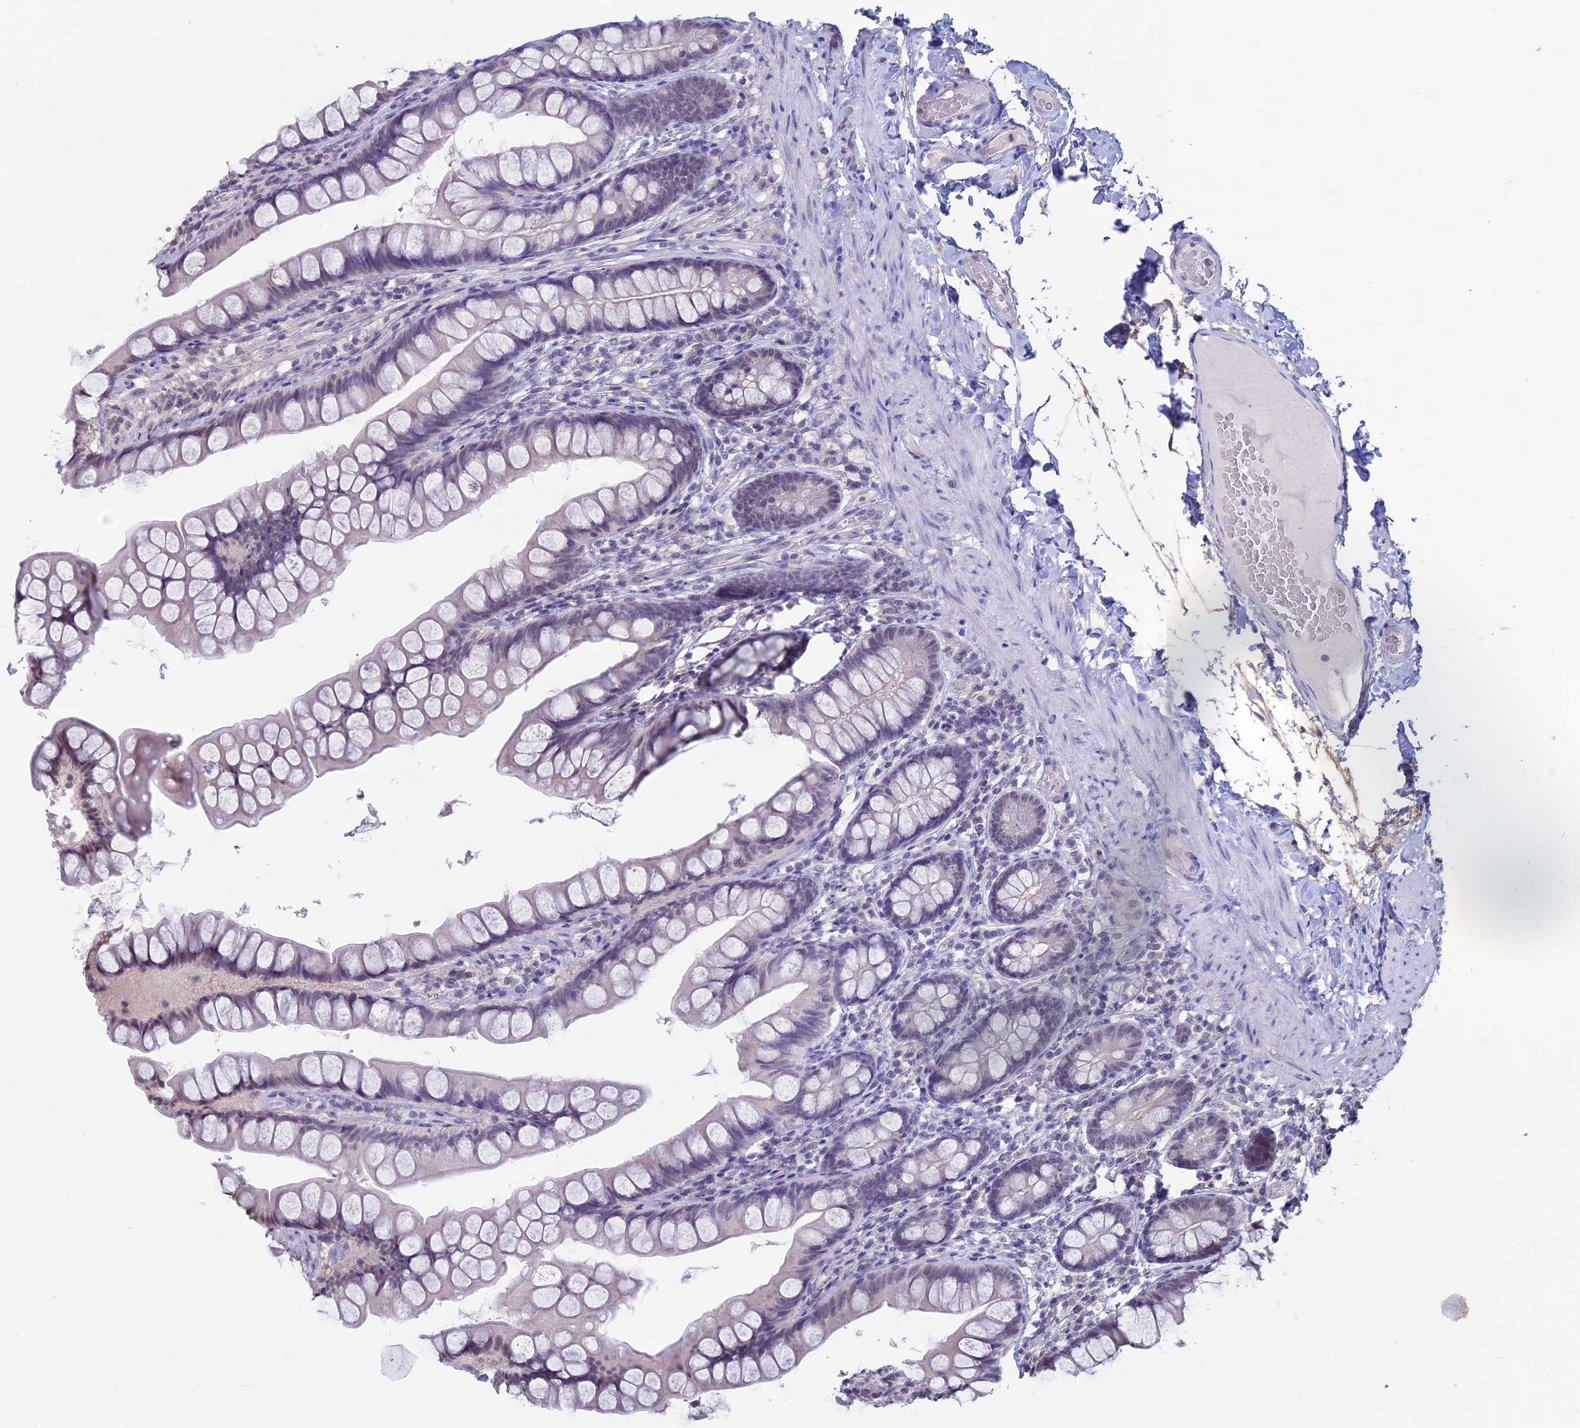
{"staining": {"intensity": "weak", "quantity": "<25%", "location": "nuclear"}, "tissue": "small intestine", "cell_type": "Glandular cells", "image_type": "normal", "snomed": [{"axis": "morphology", "description": "Normal tissue, NOS"}, {"axis": "topography", "description": "Small intestine"}], "caption": "An image of small intestine stained for a protein displays no brown staining in glandular cells.", "gene": "SPIRE1", "patient": {"sex": "male", "age": 70}}